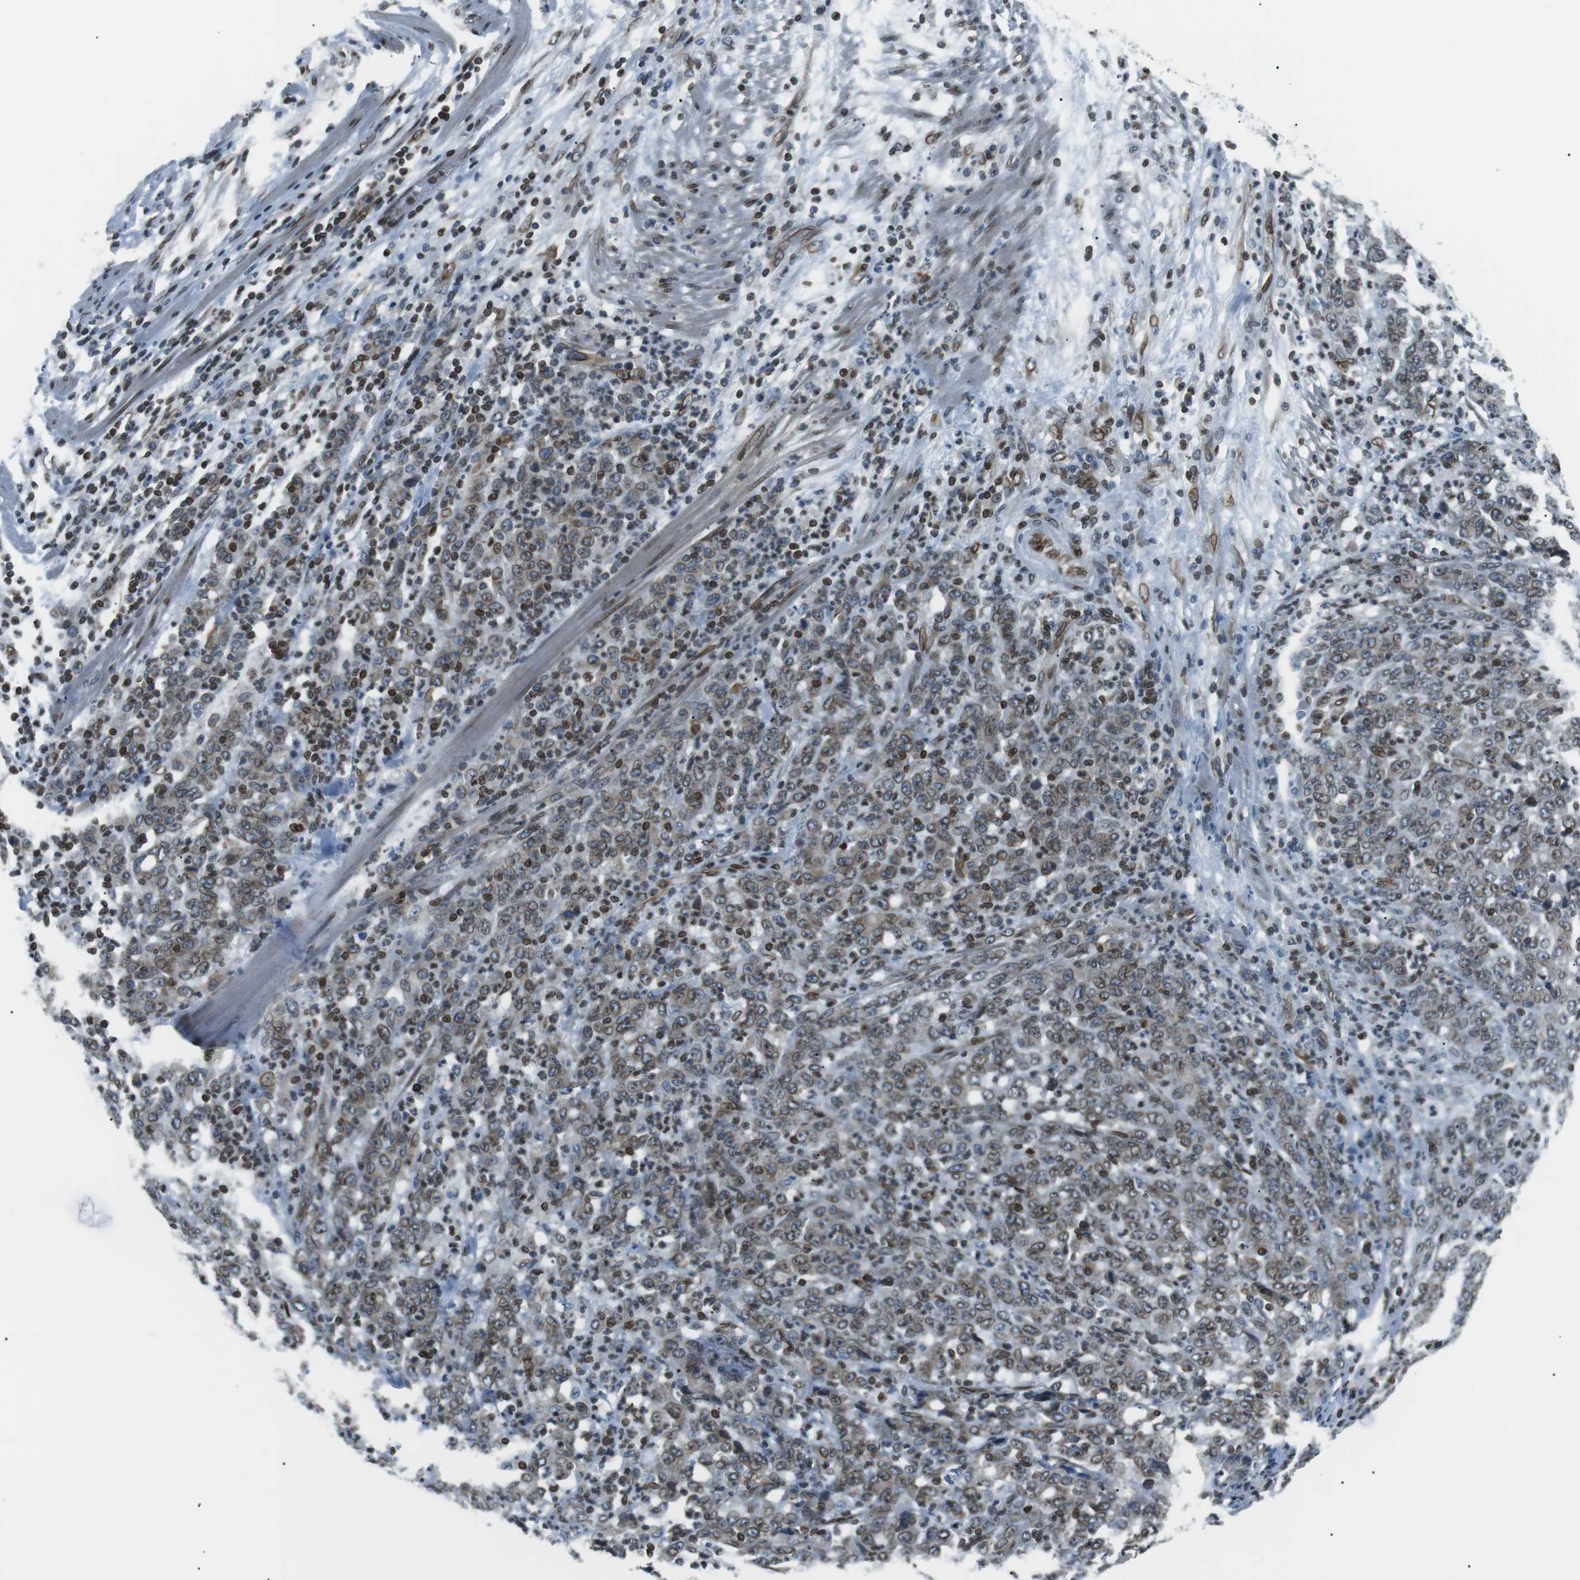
{"staining": {"intensity": "moderate", "quantity": ">75%", "location": "cytoplasmic/membranous,nuclear"}, "tissue": "stomach cancer", "cell_type": "Tumor cells", "image_type": "cancer", "snomed": [{"axis": "morphology", "description": "Adenocarcinoma, NOS"}, {"axis": "topography", "description": "Stomach, lower"}], "caption": "Immunohistochemical staining of human stomach cancer demonstrates medium levels of moderate cytoplasmic/membranous and nuclear staining in approximately >75% of tumor cells.", "gene": "TMX4", "patient": {"sex": "female", "age": 71}}